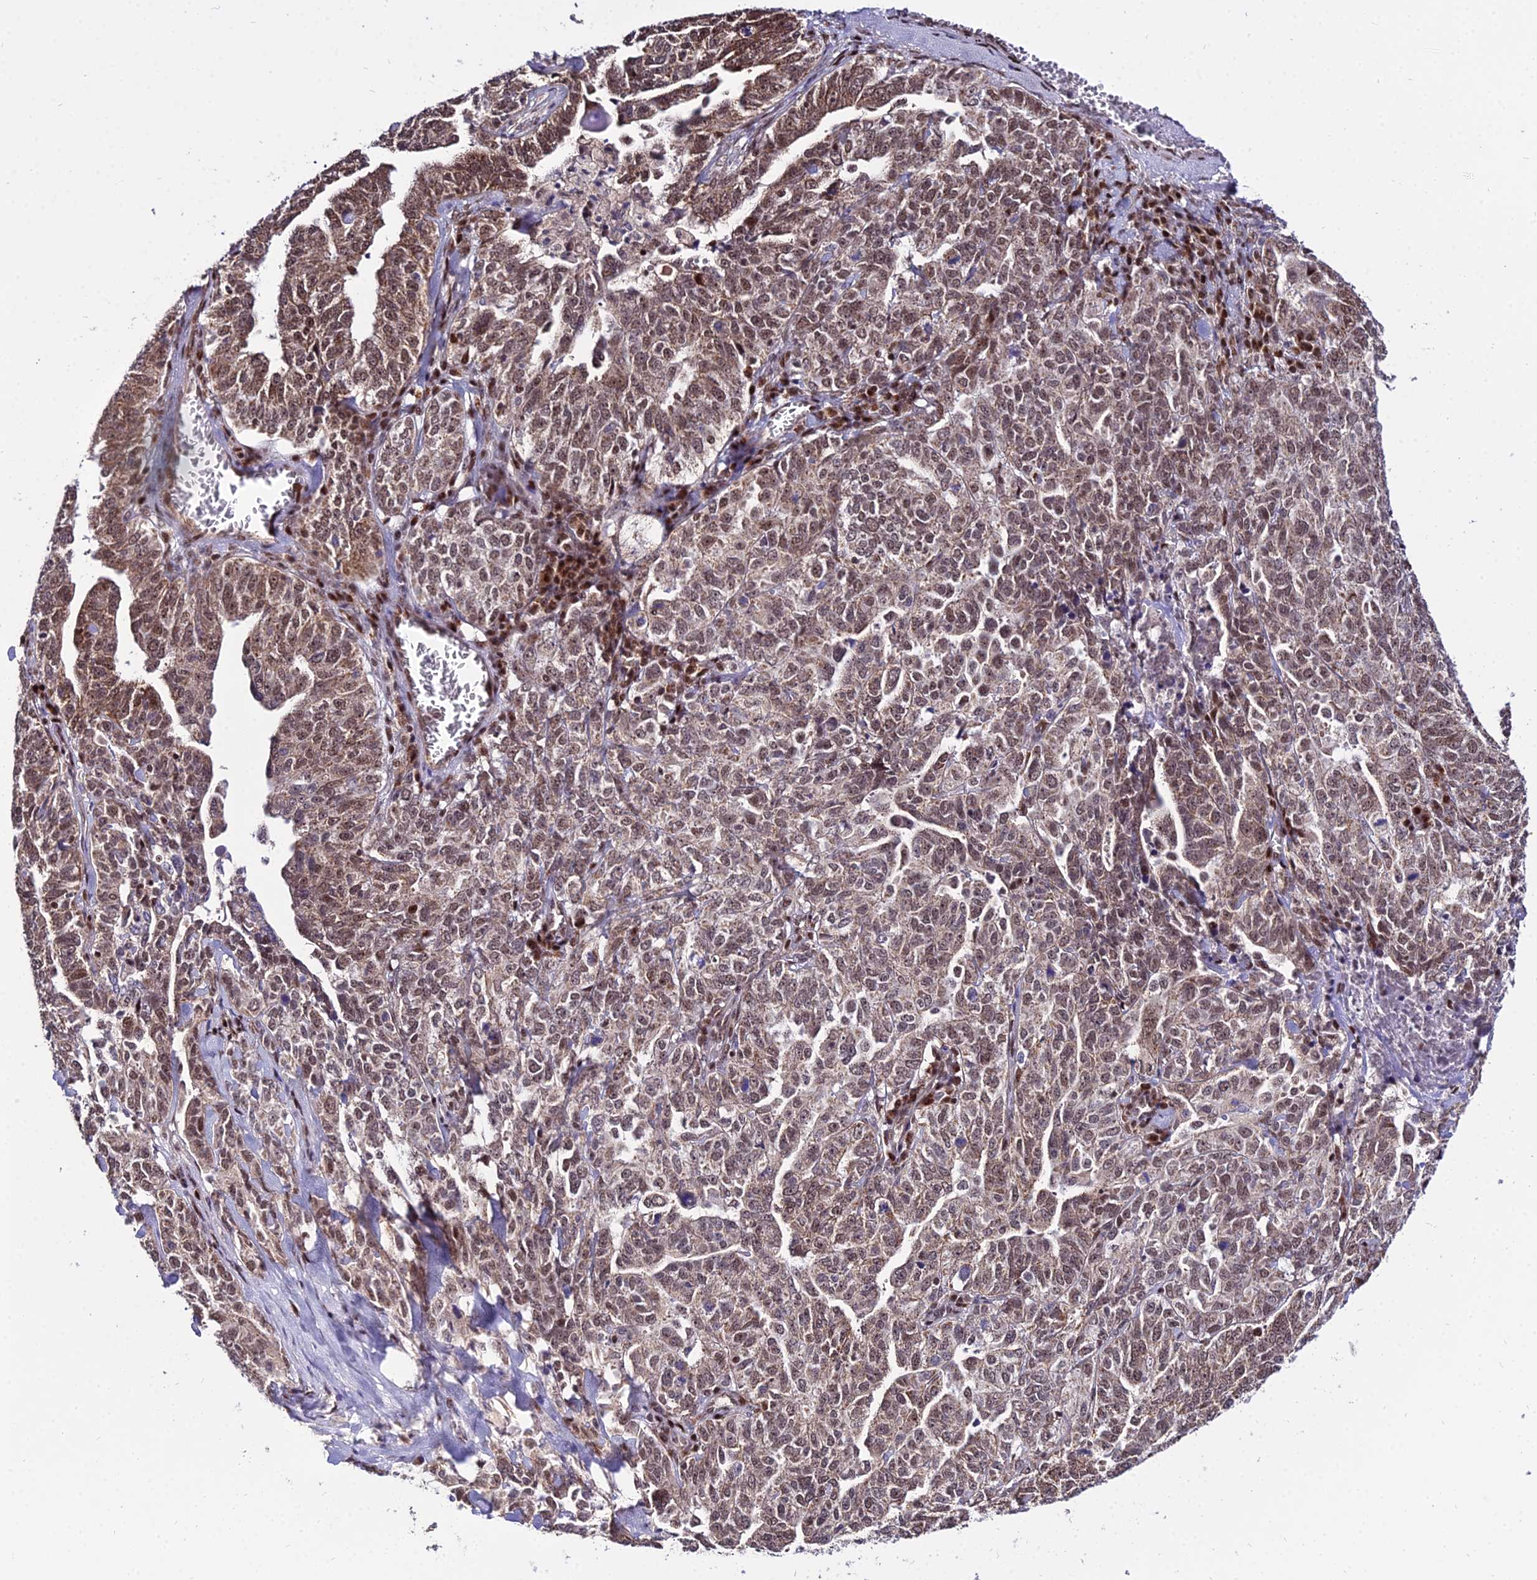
{"staining": {"intensity": "moderate", "quantity": ">75%", "location": "cytoplasmic/membranous,nuclear"}, "tissue": "ovarian cancer", "cell_type": "Tumor cells", "image_type": "cancer", "snomed": [{"axis": "morphology", "description": "Carcinoma, endometroid"}, {"axis": "topography", "description": "Ovary"}], "caption": "A brown stain labels moderate cytoplasmic/membranous and nuclear staining of a protein in human endometroid carcinoma (ovarian) tumor cells.", "gene": "CIB3", "patient": {"sex": "female", "age": 62}}